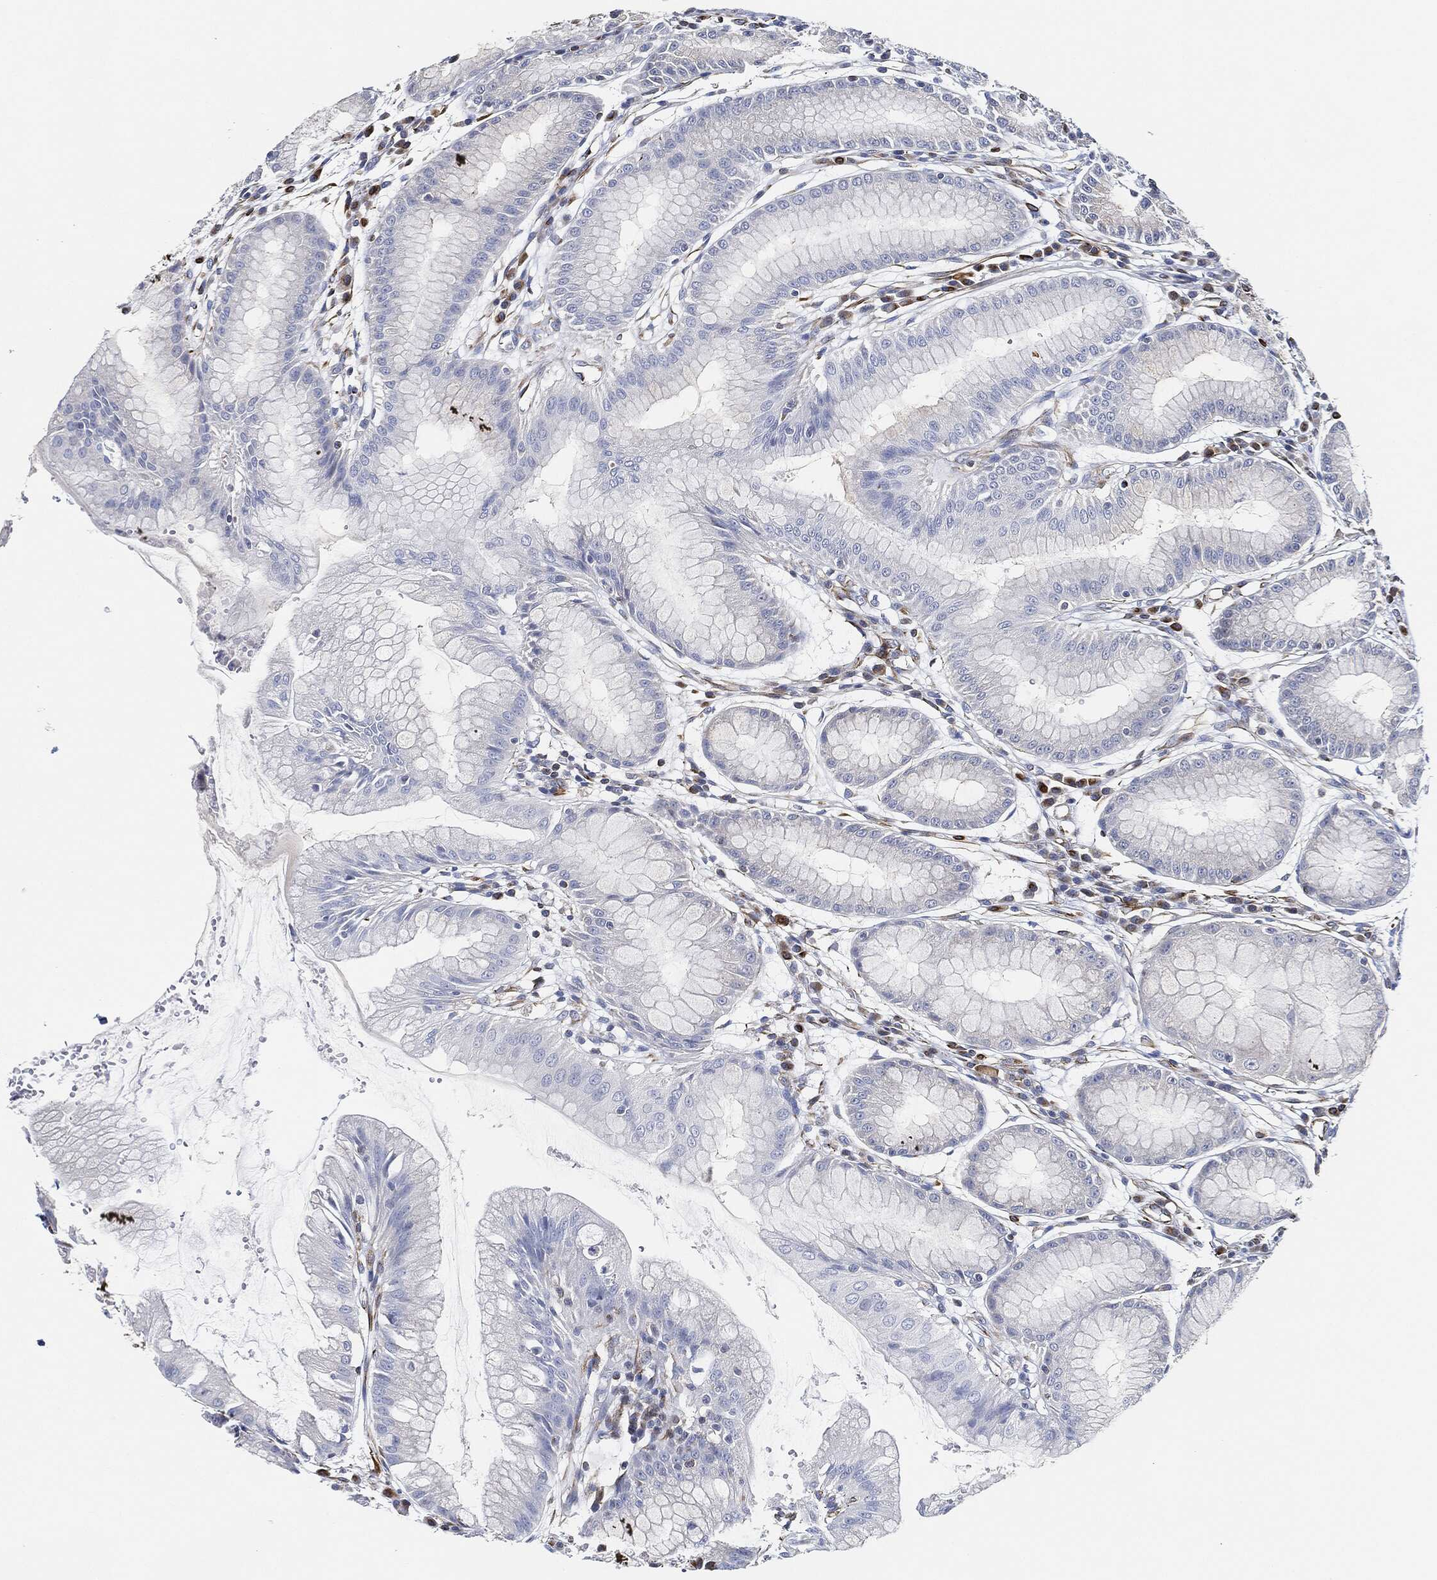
{"staining": {"intensity": "negative", "quantity": "none", "location": "none"}, "tissue": "stomach", "cell_type": "Glandular cells", "image_type": "normal", "snomed": [{"axis": "morphology", "description": "Normal tissue, NOS"}, {"axis": "morphology", "description": "Inflammation, NOS"}, {"axis": "topography", "description": "Stomach, lower"}], "caption": "This image is of unremarkable stomach stained with IHC to label a protein in brown with the nuclei are counter-stained blue. There is no expression in glandular cells.", "gene": "THSD1", "patient": {"sex": "male", "age": 59}}